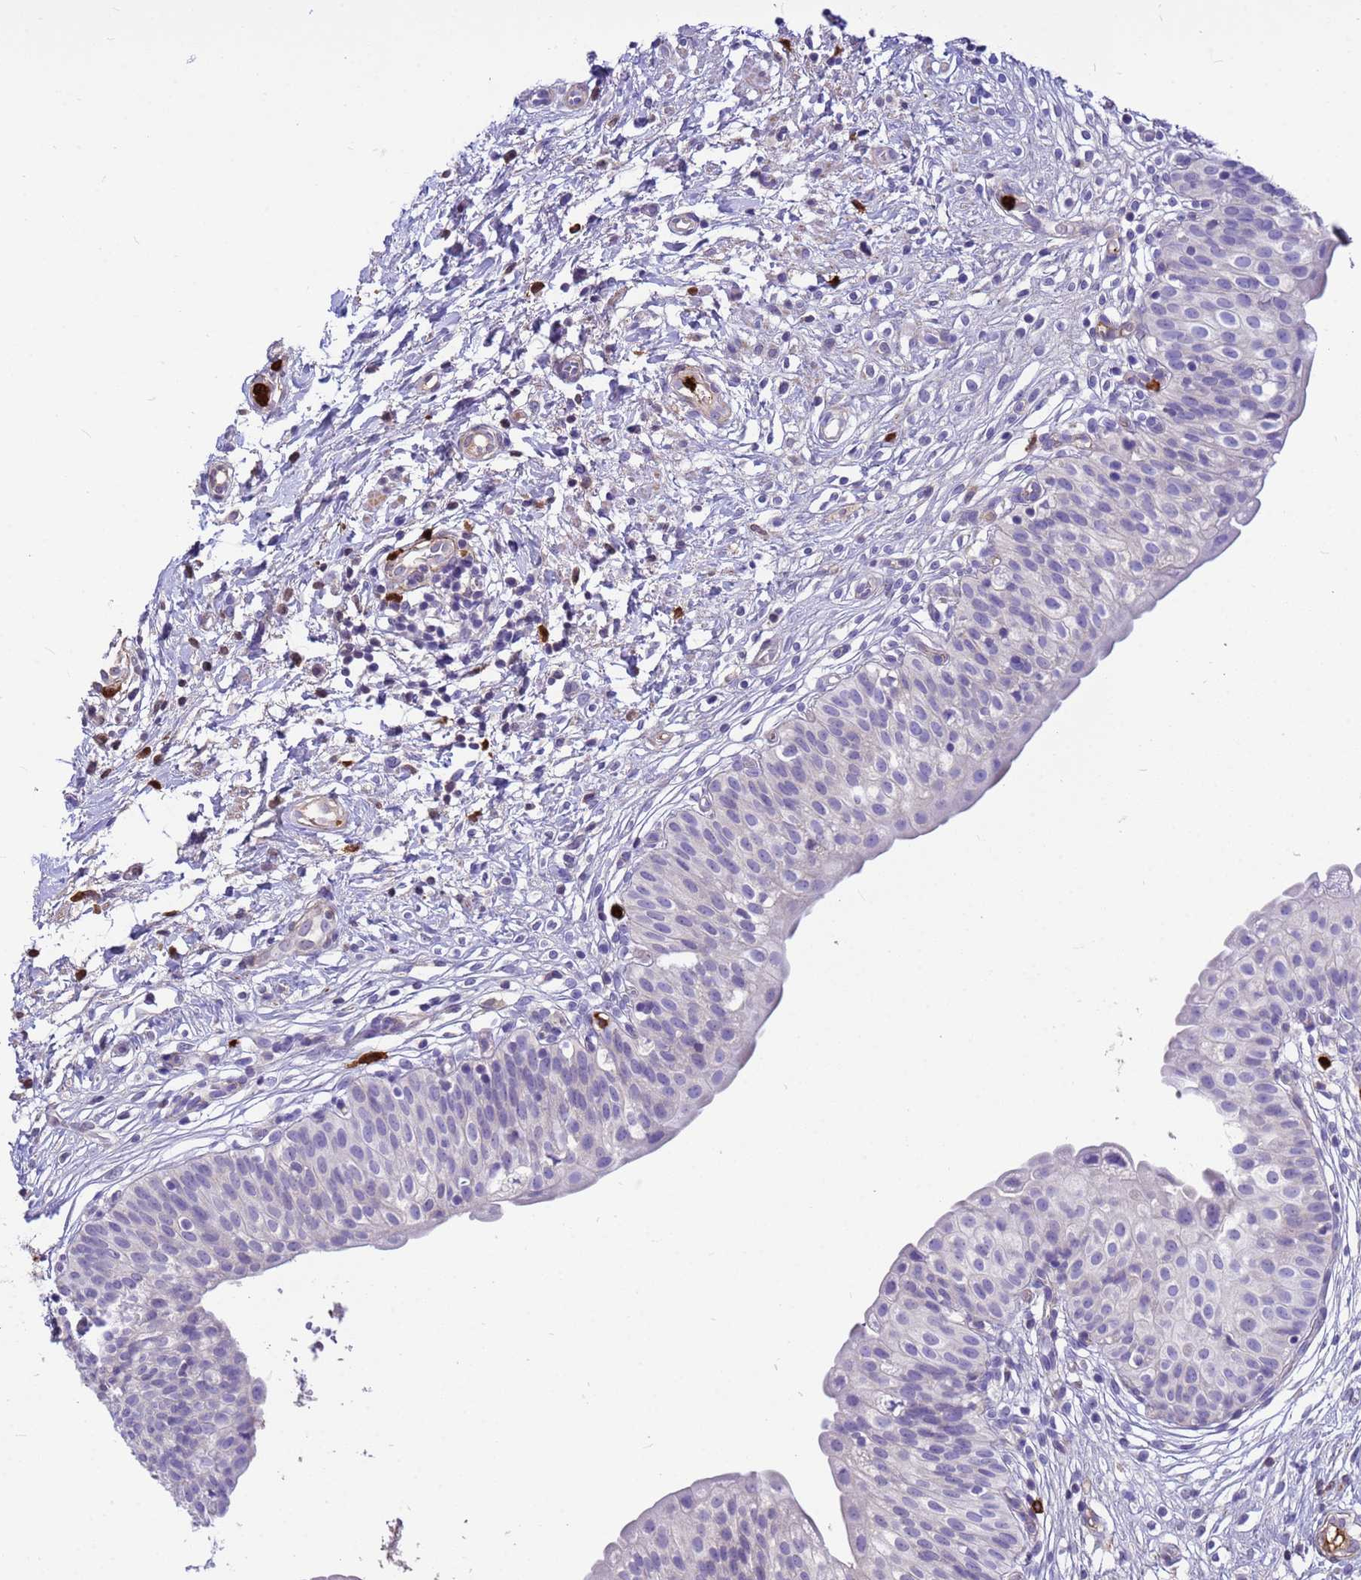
{"staining": {"intensity": "moderate", "quantity": "<25%", "location": "cytoplasmic/membranous"}, "tissue": "urinary bladder", "cell_type": "Urothelial cells", "image_type": "normal", "snomed": [{"axis": "morphology", "description": "Normal tissue, NOS"}, {"axis": "topography", "description": "Urinary bladder"}], "caption": "This image reveals immunohistochemistry (IHC) staining of normal human urinary bladder, with low moderate cytoplasmic/membranous positivity in approximately <25% of urothelial cells.", "gene": "ORM1", "patient": {"sex": "male", "age": 55}}